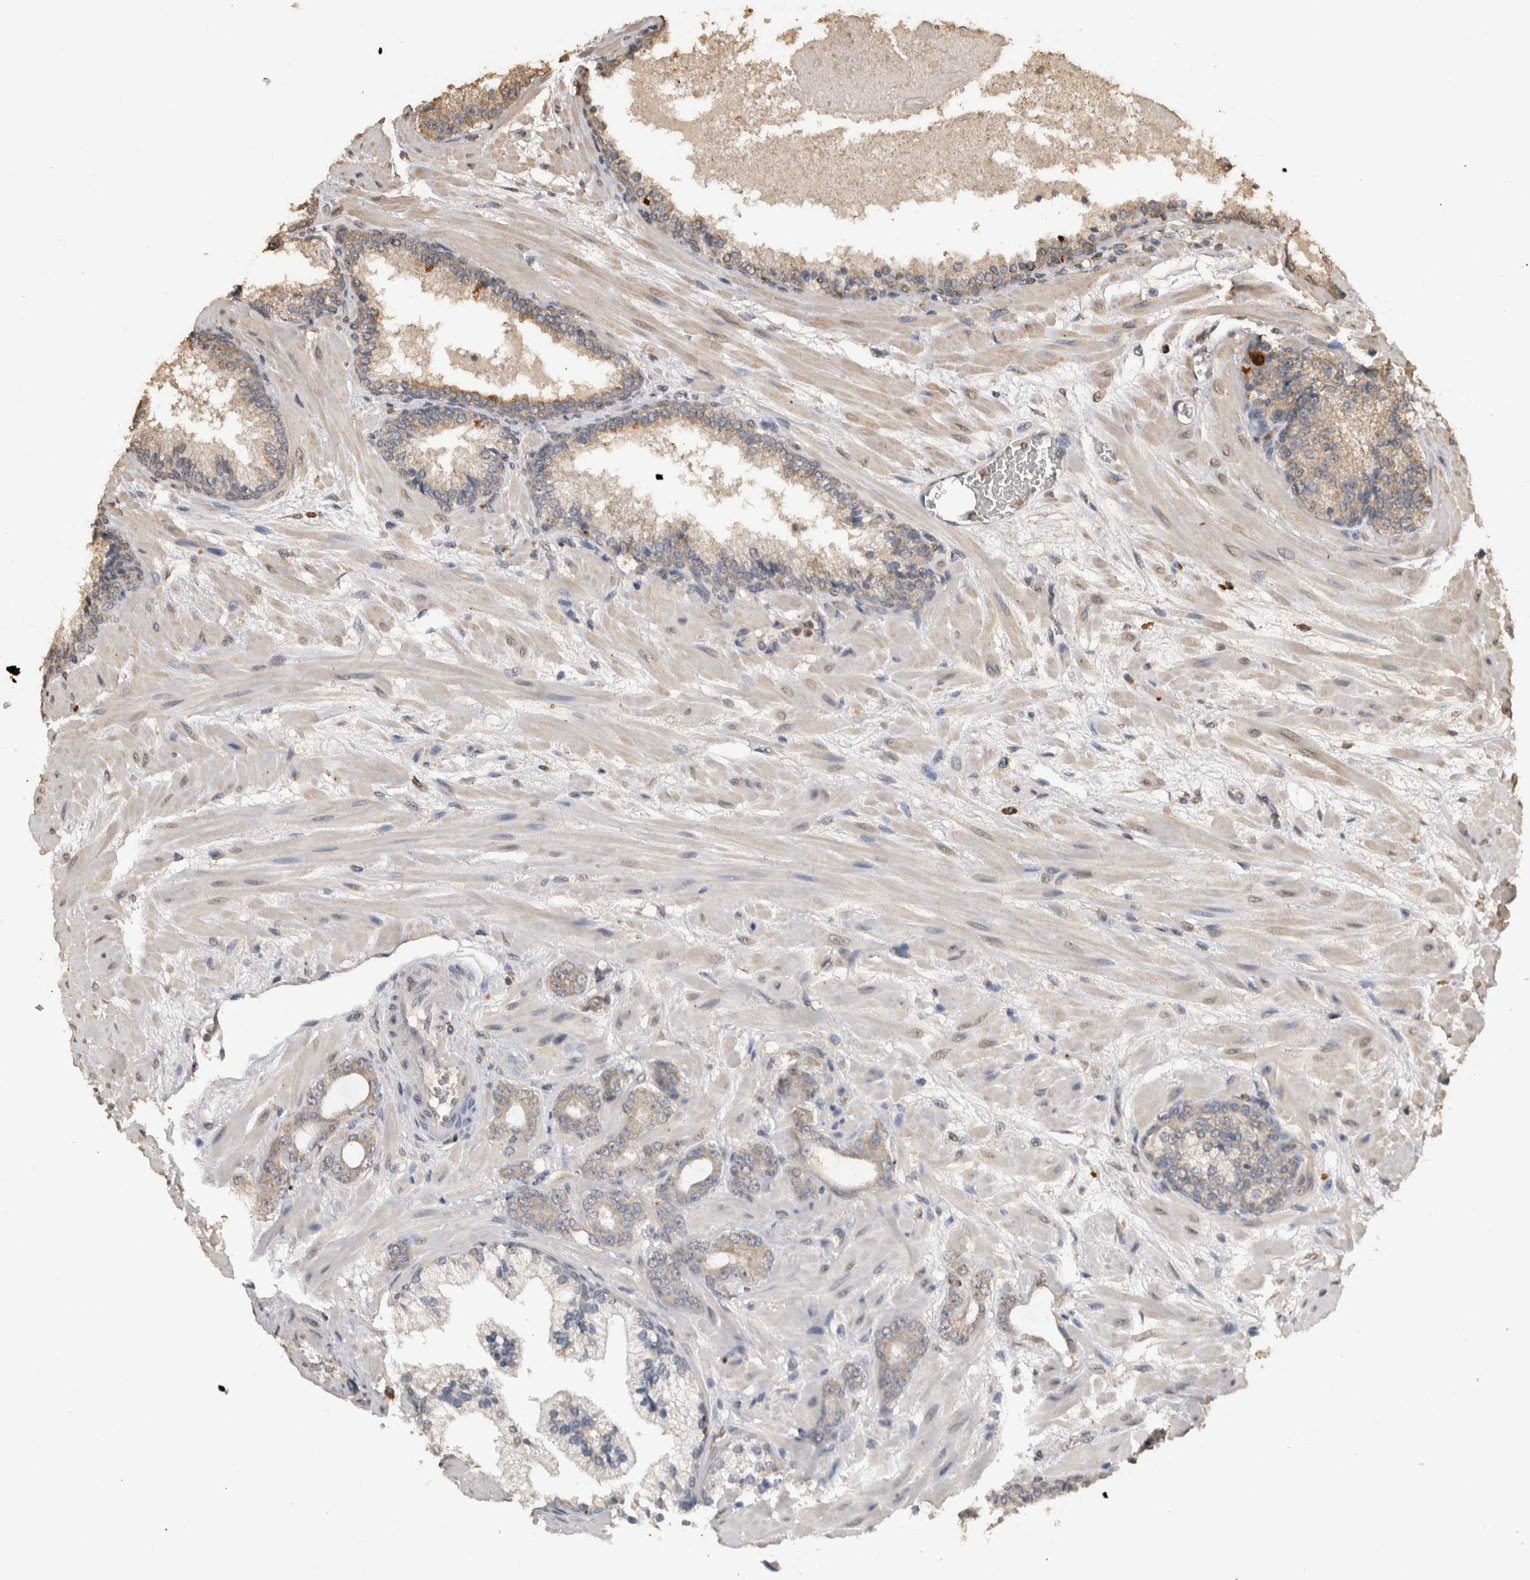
{"staining": {"intensity": "weak", "quantity": "25%-75%", "location": "cytoplasmic/membranous"}, "tissue": "prostate cancer", "cell_type": "Tumor cells", "image_type": "cancer", "snomed": [{"axis": "morphology", "description": "Adenocarcinoma, Low grade"}, {"axis": "topography", "description": "Prostate"}], "caption": "Human prostate low-grade adenocarcinoma stained for a protein (brown) demonstrates weak cytoplasmic/membranous positive expression in about 25%-75% of tumor cells.", "gene": "SOCS5", "patient": {"sex": "male", "age": 63}}